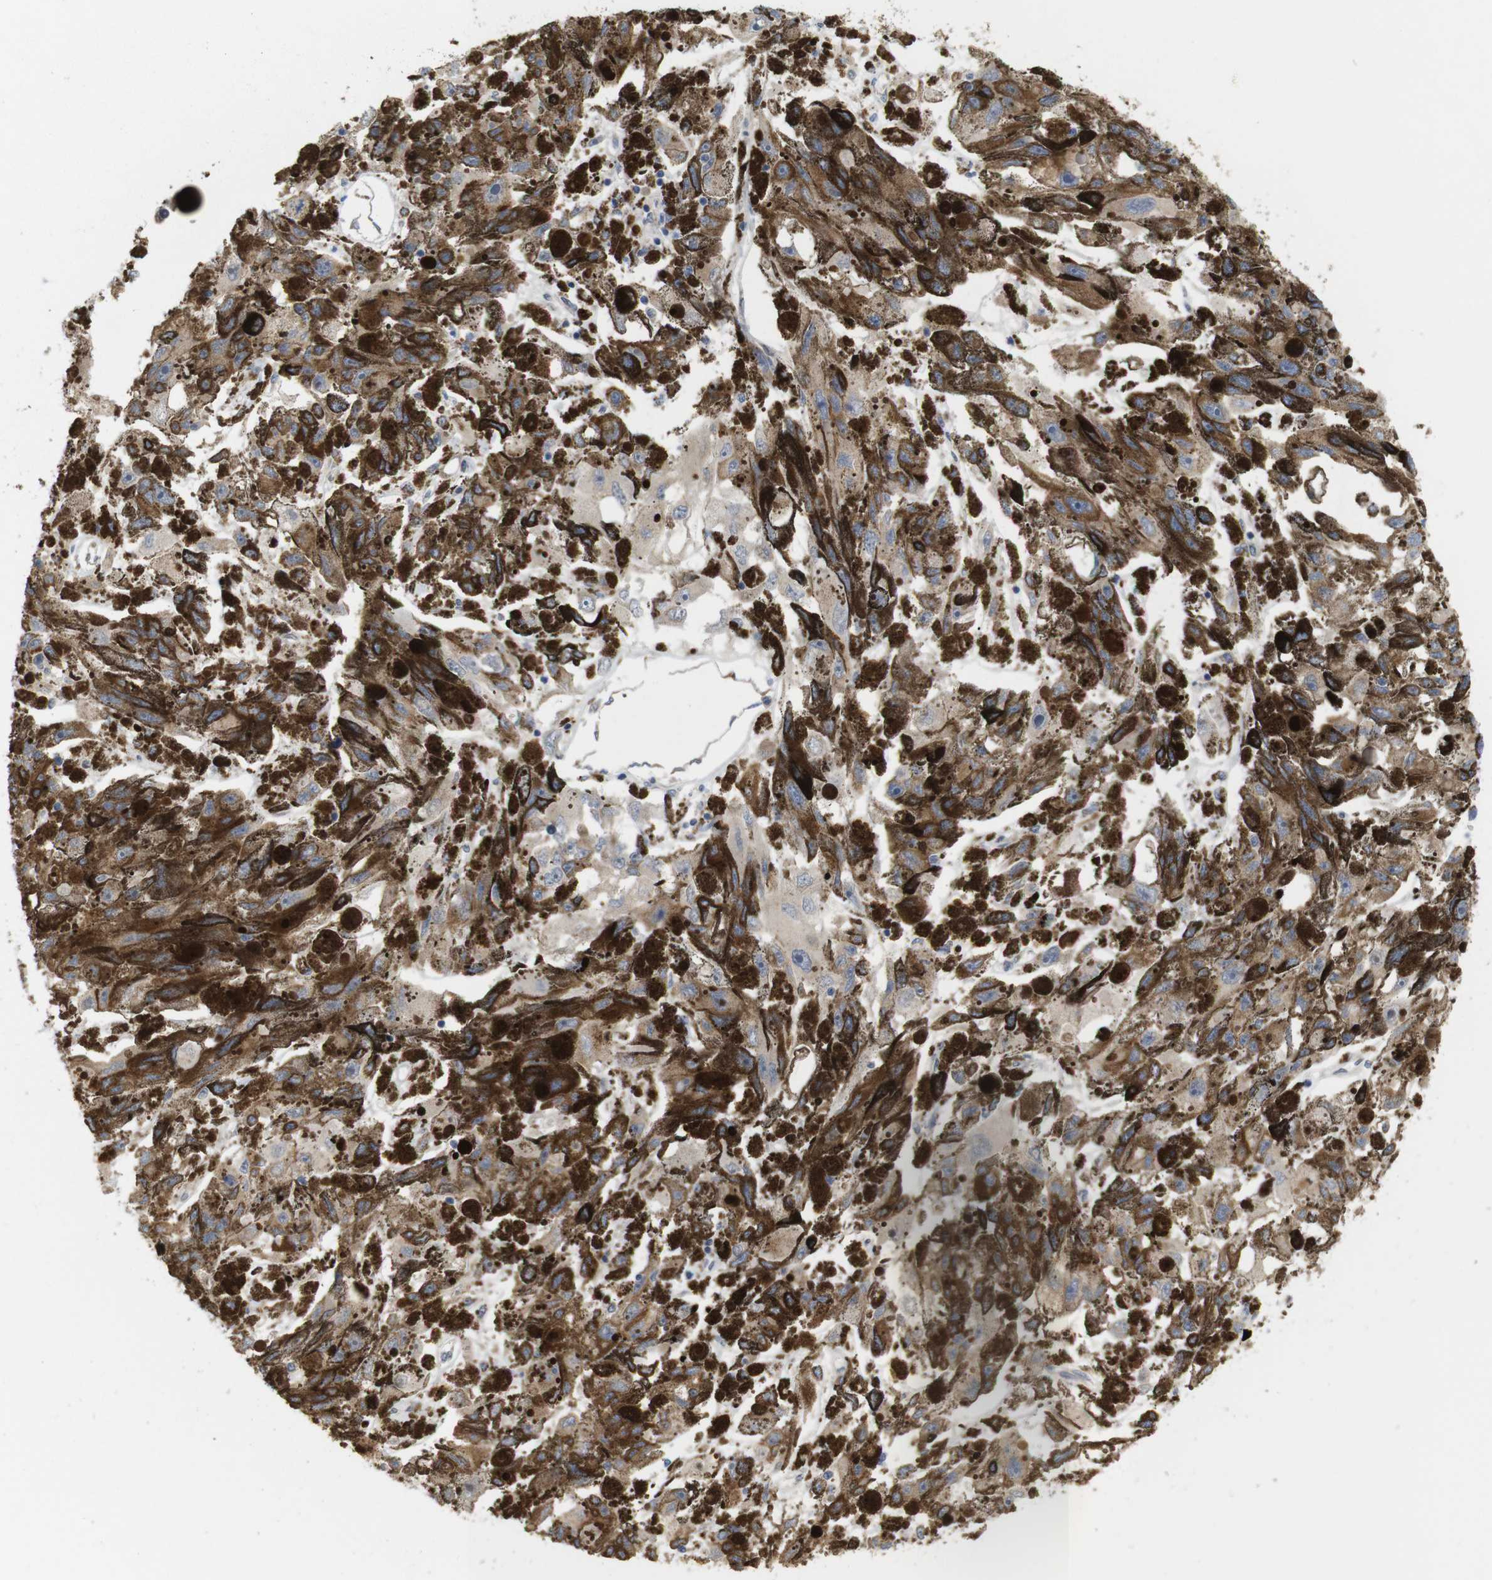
{"staining": {"intensity": "weak", "quantity": ">75%", "location": "cytoplasmic/membranous"}, "tissue": "melanoma", "cell_type": "Tumor cells", "image_type": "cancer", "snomed": [{"axis": "morphology", "description": "Malignant melanoma, NOS"}, {"axis": "topography", "description": "Skin"}], "caption": "Protein analysis of melanoma tissue reveals weak cytoplasmic/membranous staining in about >75% of tumor cells.", "gene": "PCNX2", "patient": {"sex": "female", "age": 104}}